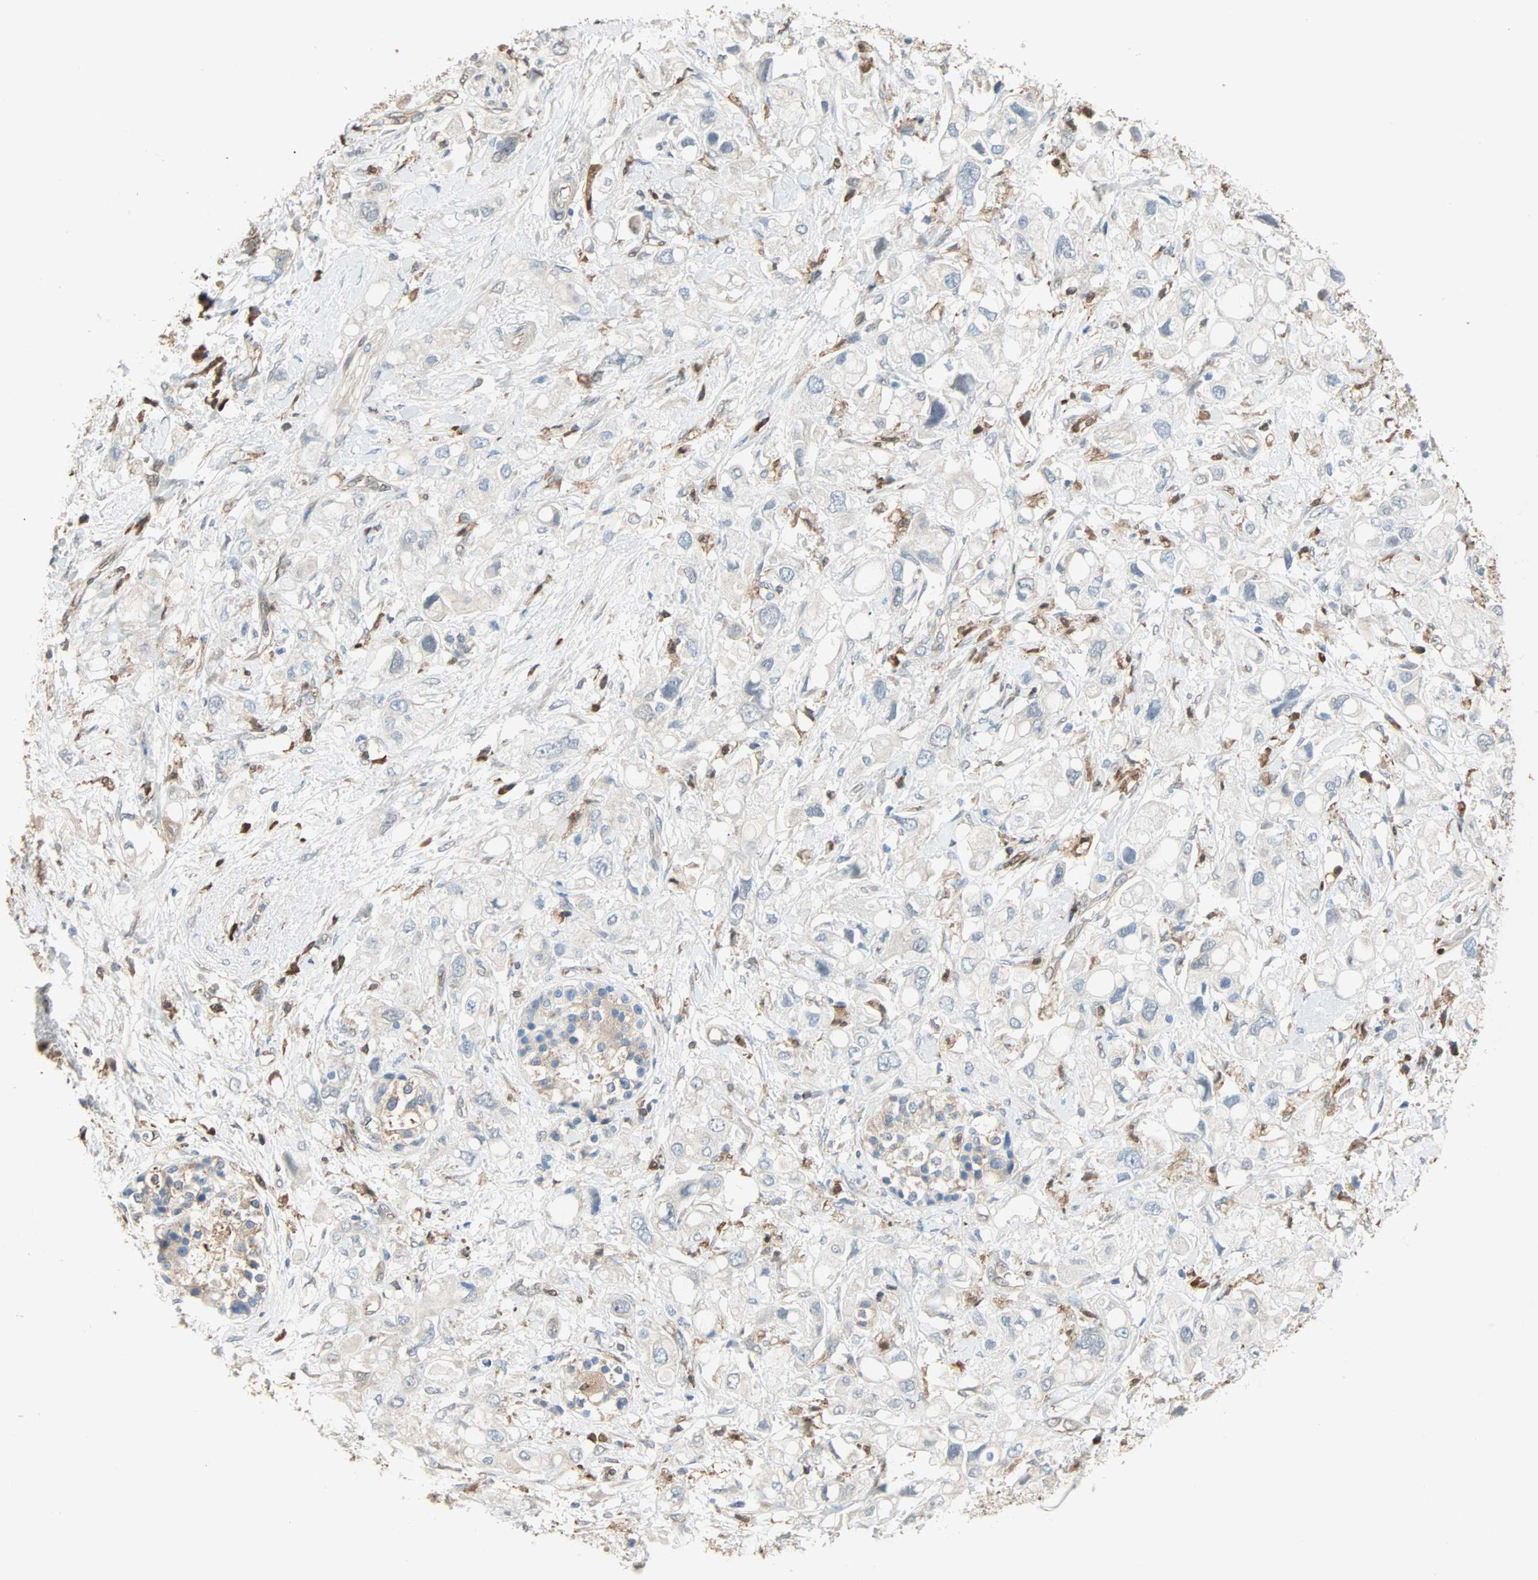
{"staining": {"intensity": "negative", "quantity": "none", "location": "none"}, "tissue": "pancreatic cancer", "cell_type": "Tumor cells", "image_type": "cancer", "snomed": [{"axis": "morphology", "description": "Adenocarcinoma, NOS"}, {"axis": "topography", "description": "Pancreas"}], "caption": "Protein analysis of pancreatic cancer (adenocarcinoma) displays no significant positivity in tumor cells. The staining was performed using DAB to visualize the protein expression in brown, while the nuclei were stained in blue with hematoxylin (Magnification: 20x).", "gene": "PRDX1", "patient": {"sex": "female", "age": 56}}